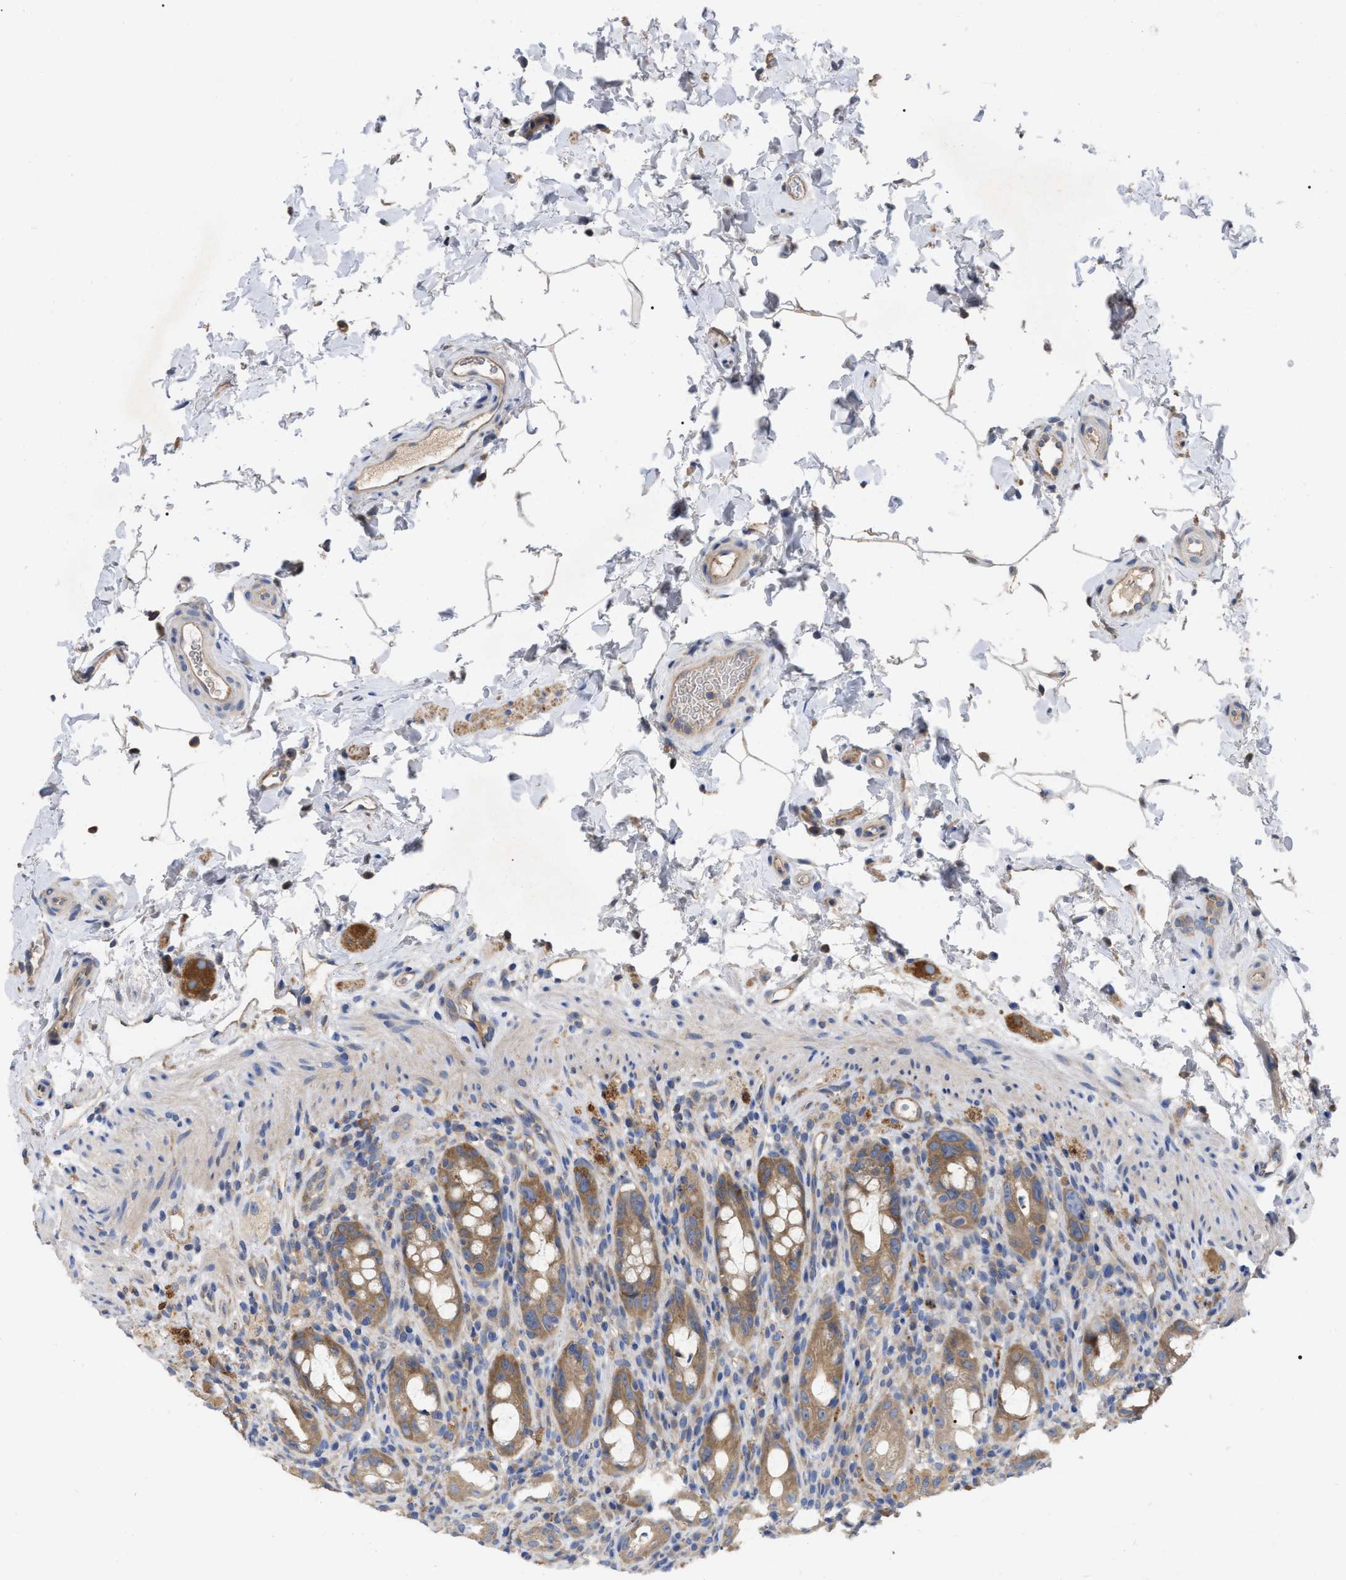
{"staining": {"intensity": "moderate", "quantity": ">75%", "location": "cytoplasmic/membranous"}, "tissue": "rectum", "cell_type": "Glandular cells", "image_type": "normal", "snomed": [{"axis": "morphology", "description": "Normal tissue, NOS"}, {"axis": "topography", "description": "Rectum"}], "caption": "Immunohistochemical staining of normal human rectum shows >75% levels of moderate cytoplasmic/membranous protein staining in about >75% of glandular cells.", "gene": "RAP1GDS1", "patient": {"sex": "male", "age": 44}}